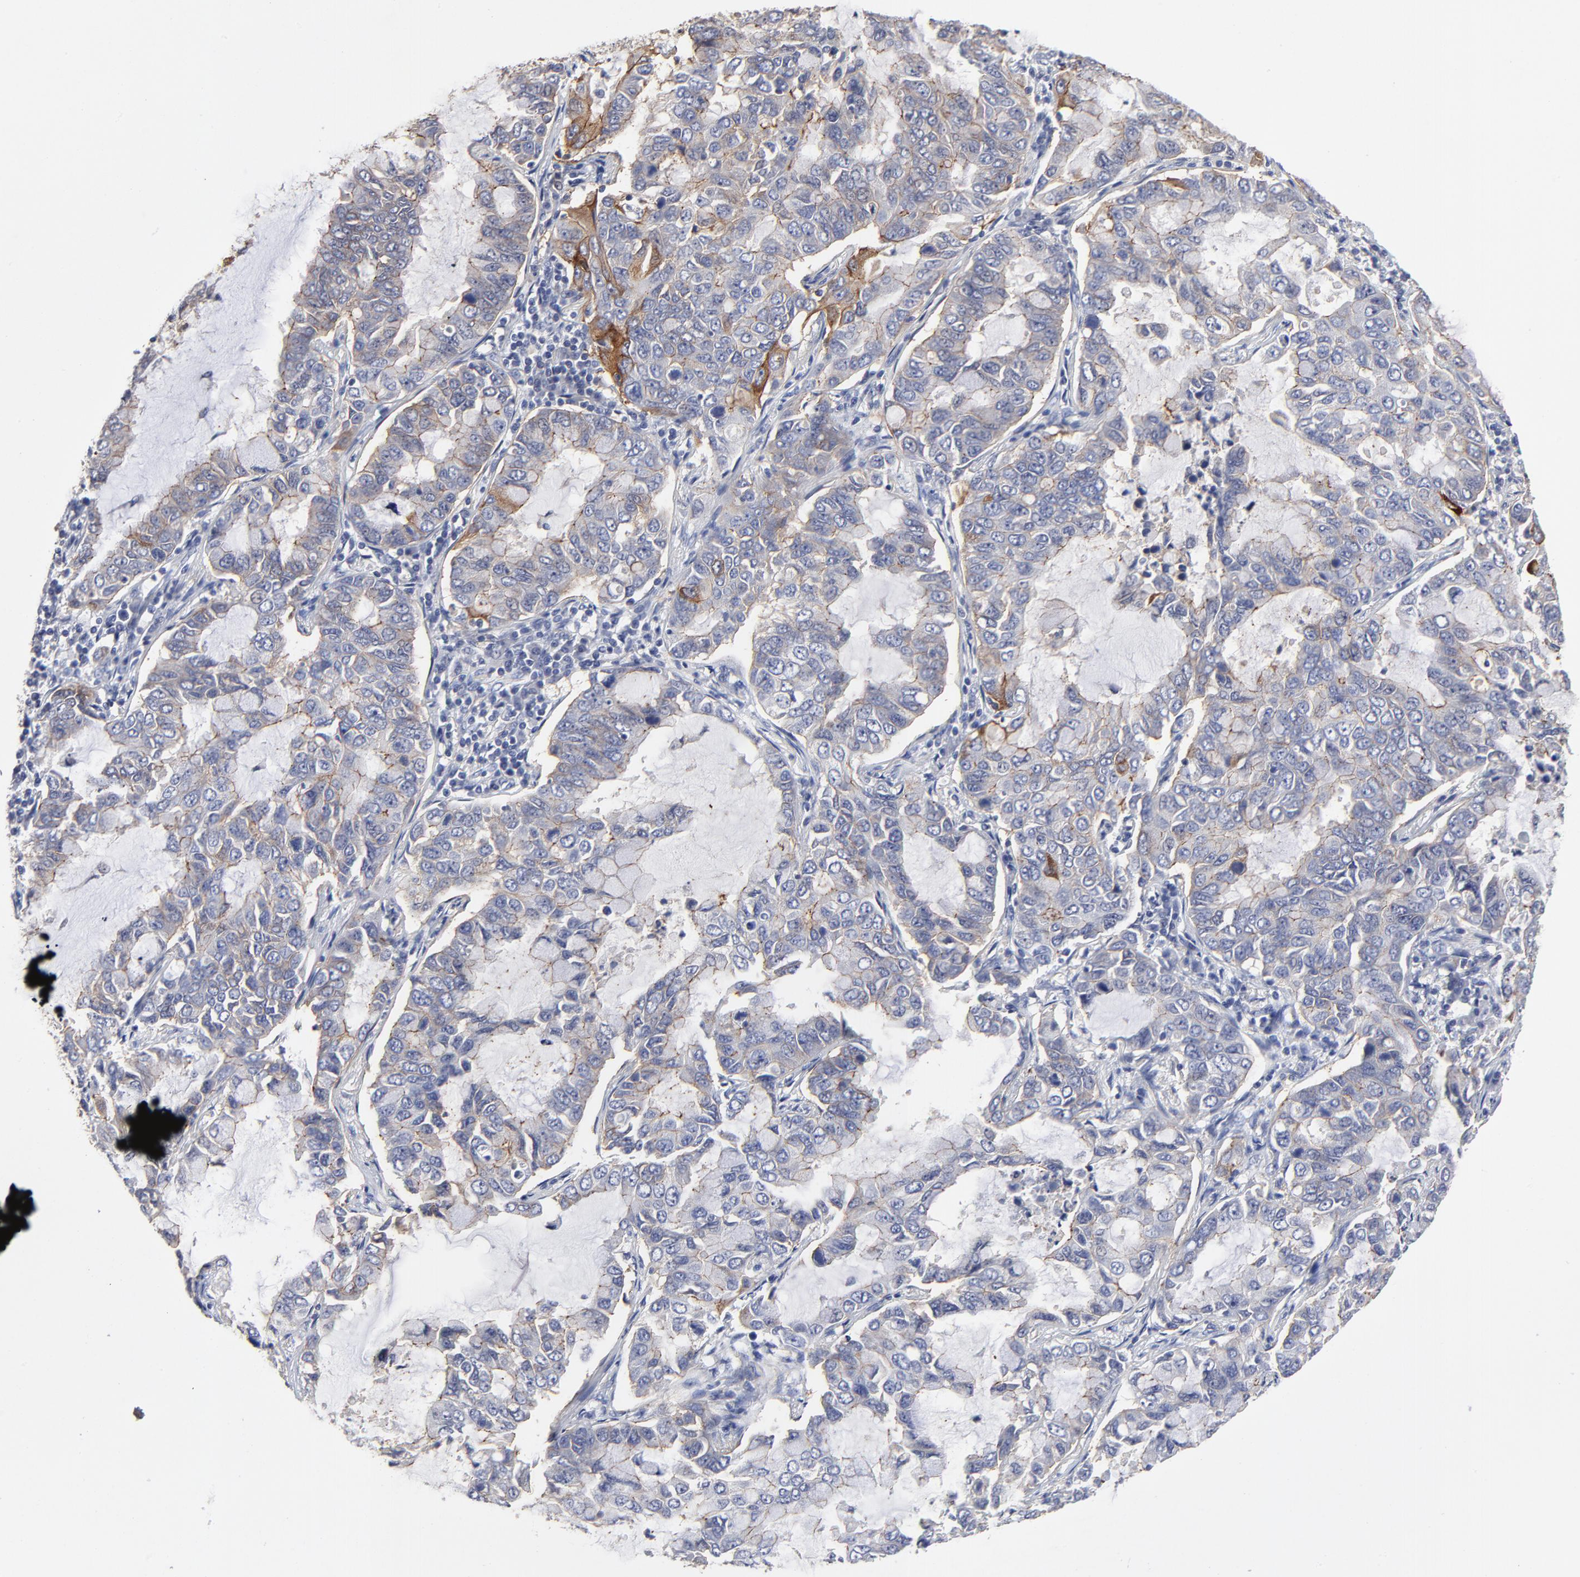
{"staining": {"intensity": "moderate", "quantity": "<25%", "location": "cytoplasmic/membranous"}, "tissue": "lung cancer", "cell_type": "Tumor cells", "image_type": "cancer", "snomed": [{"axis": "morphology", "description": "Adenocarcinoma, NOS"}, {"axis": "topography", "description": "Lung"}], "caption": "The histopathology image reveals a brown stain indicating the presence of a protein in the cytoplasmic/membranous of tumor cells in lung cancer. (Stains: DAB (3,3'-diaminobenzidine) in brown, nuclei in blue, Microscopy: brightfield microscopy at high magnification).", "gene": "CXADR", "patient": {"sex": "male", "age": 64}}